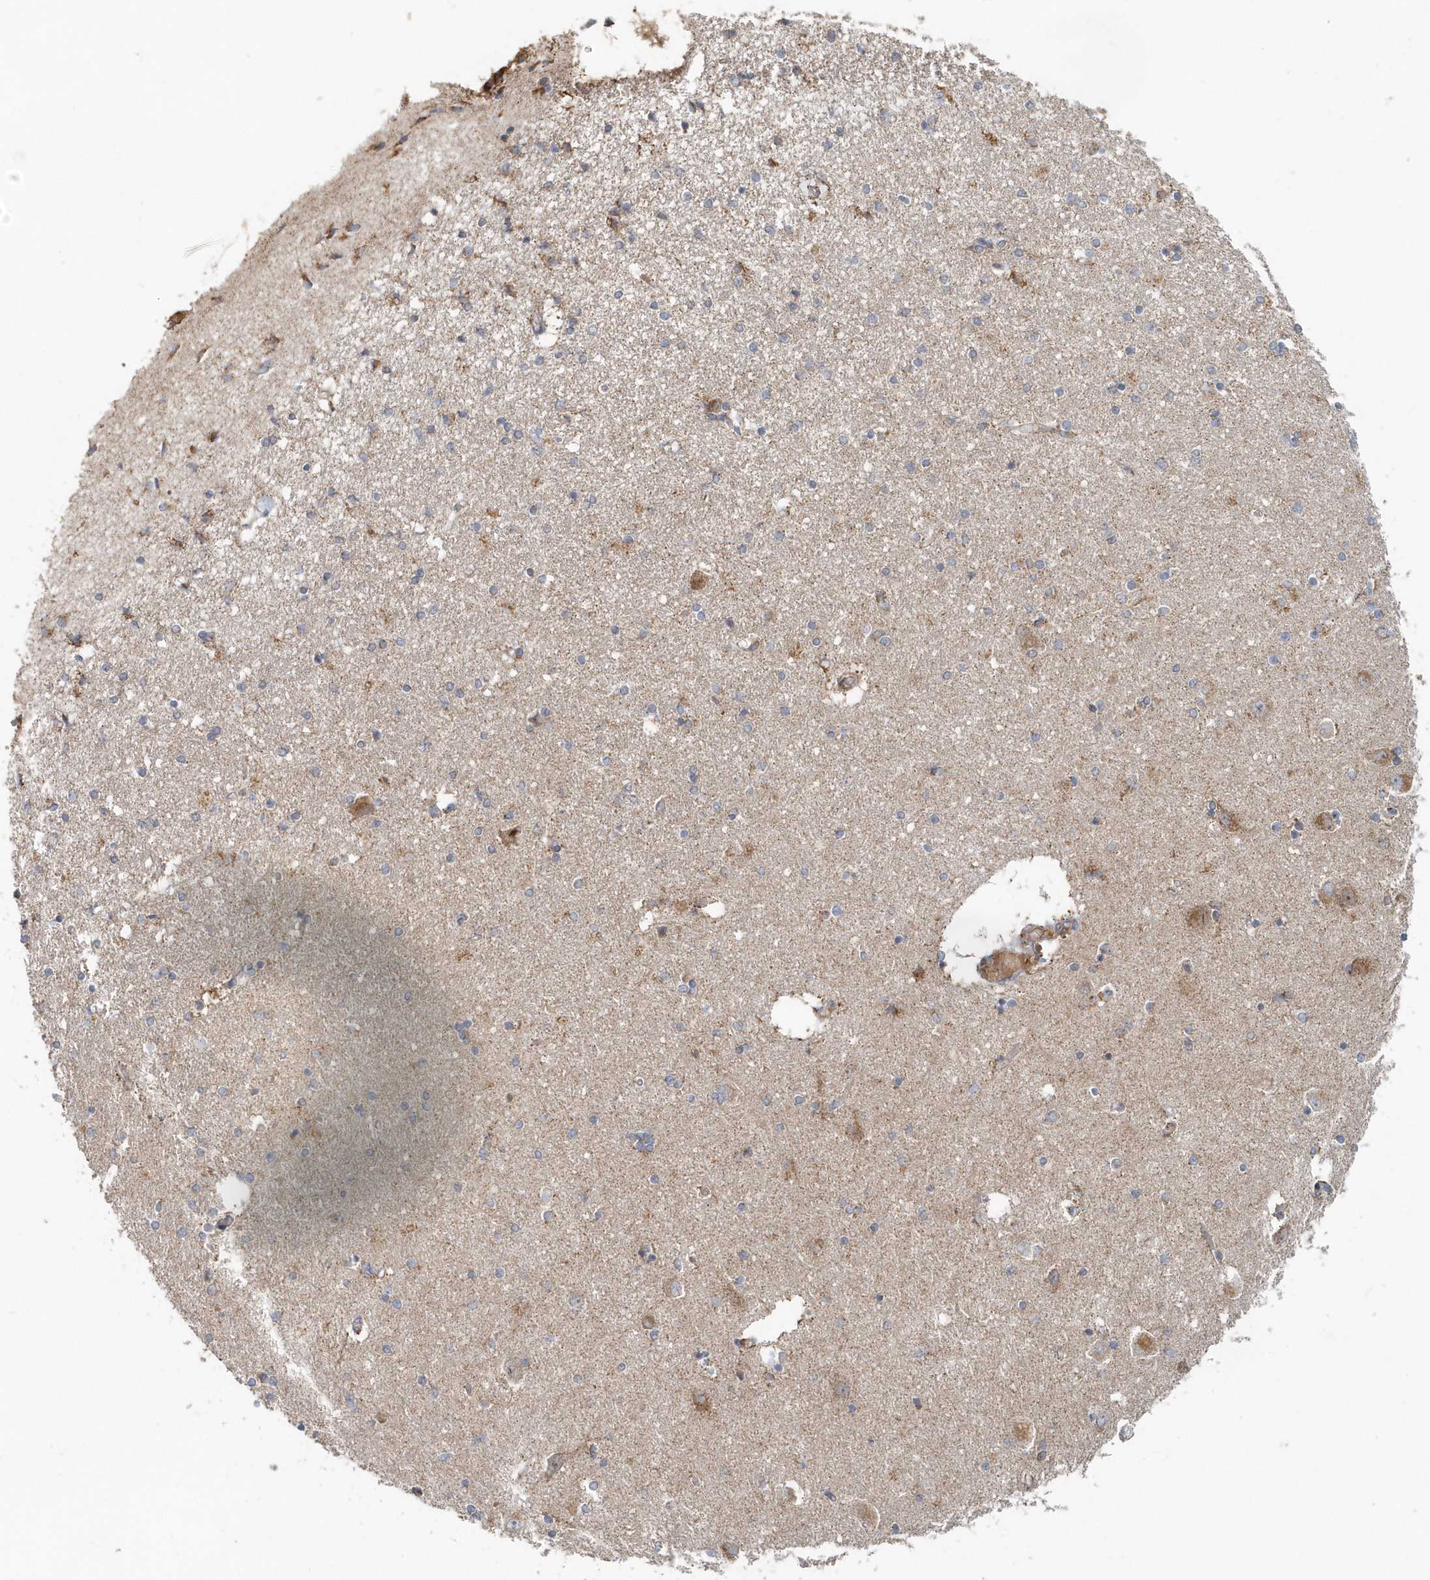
{"staining": {"intensity": "weak", "quantity": "<25%", "location": "cytoplasmic/membranous"}, "tissue": "hippocampus", "cell_type": "Glial cells", "image_type": "normal", "snomed": [{"axis": "morphology", "description": "Normal tissue, NOS"}, {"axis": "topography", "description": "Hippocampus"}], "caption": "Protein analysis of normal hippocampus exhibits no significant staining in glial cells.", "gene": "MMUT", "patient": {"sex": "female", "age": 54}}